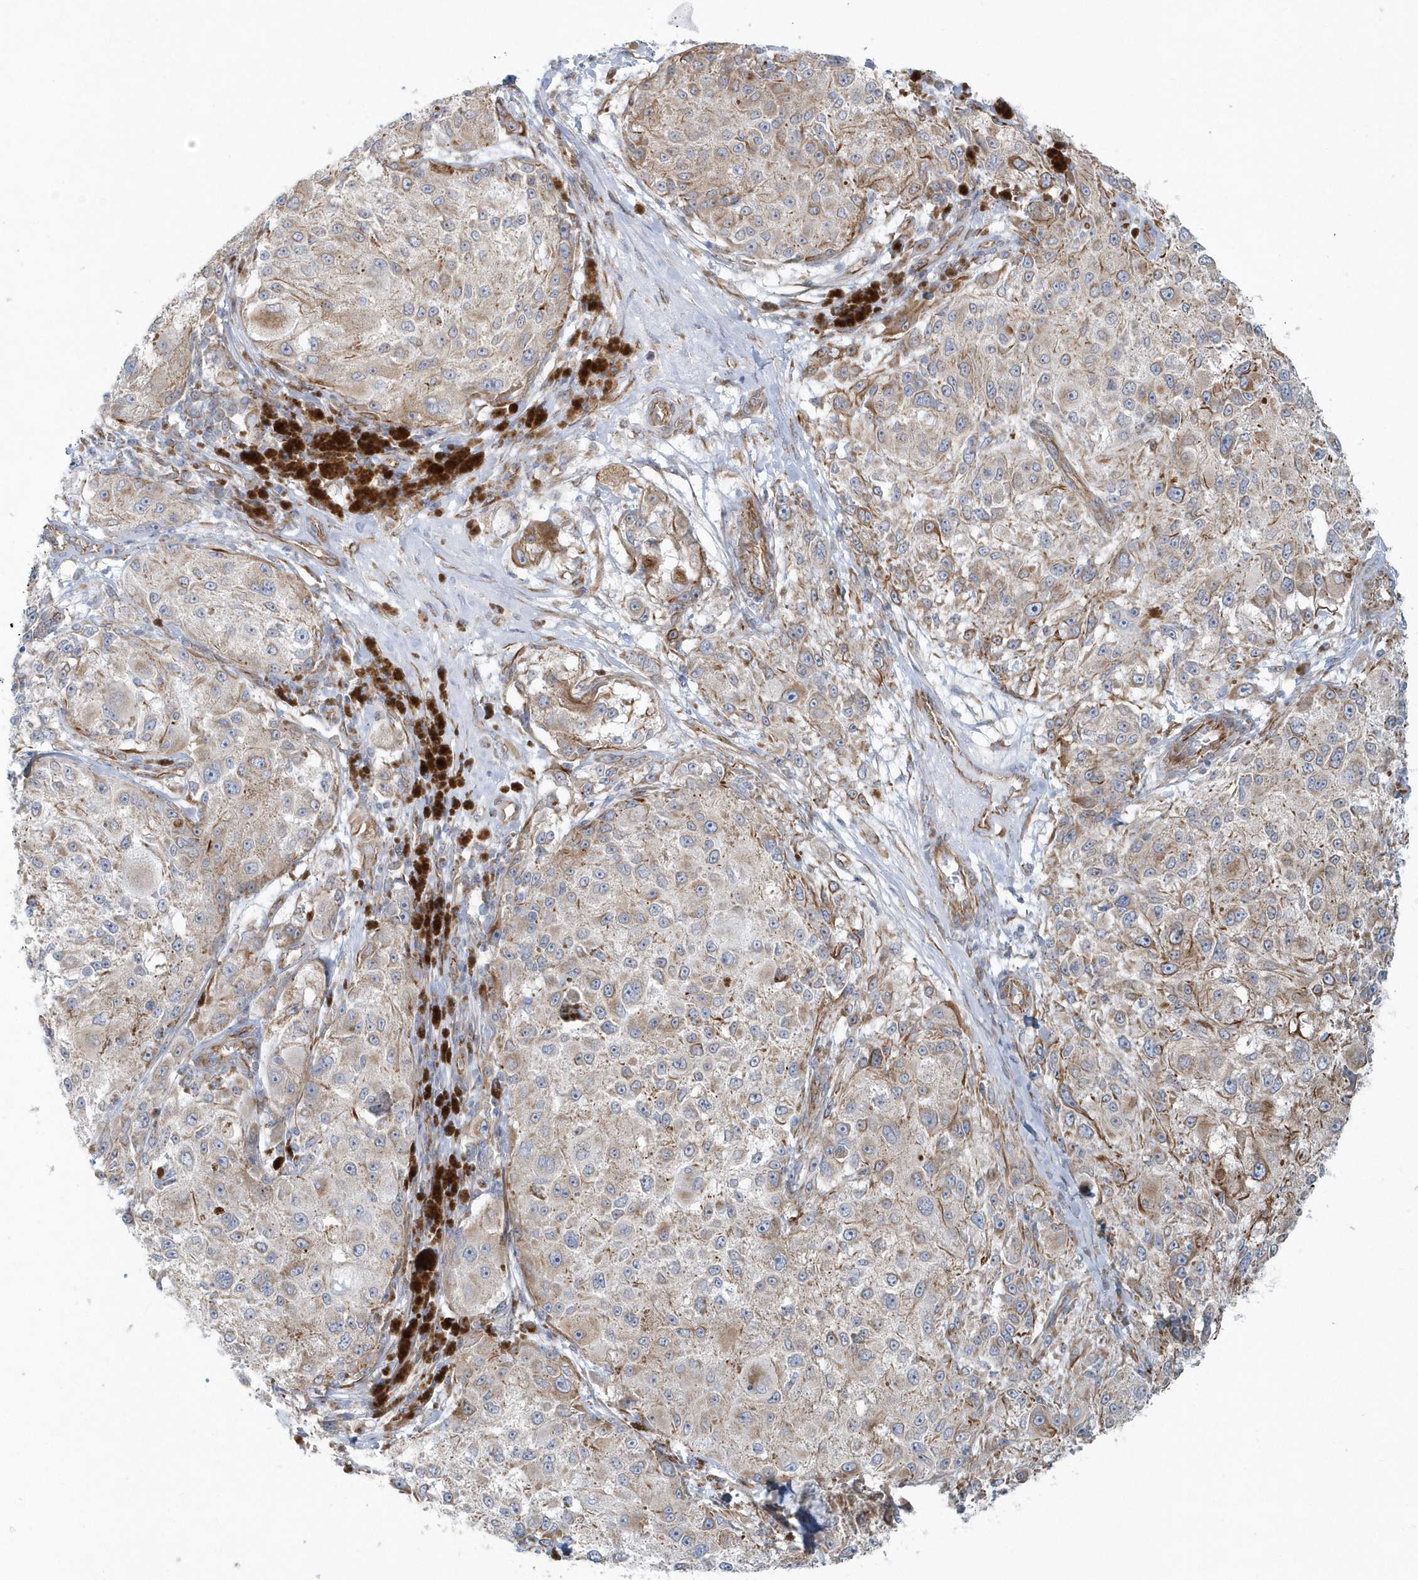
{"staining": {"intensity": "moderate", "quantity": "25%-75%", "location": "cytoplasmic/membranous"}, "tissue": "melanoma", "cell_type": "Tumor cells", "image_type": "cancer", "snomed": [{"axis": "morphology", "description": "Necrosis, NOS"}, {"axis": "morphology", "description": "Malignant melanoma, NOS"}, {"axis": "topography", "description": "Skin"}], "caption": "Immunohistochemistry (DAB (3,3'-diaminobenzidine)) staining of malignant melanoma demonstrates moderate cytoplasmic/membranous protein staining in approximately 25%-75% of tumor cells.", "gene": "GPR152", "patient": {"sex": "female", "age": 87}}